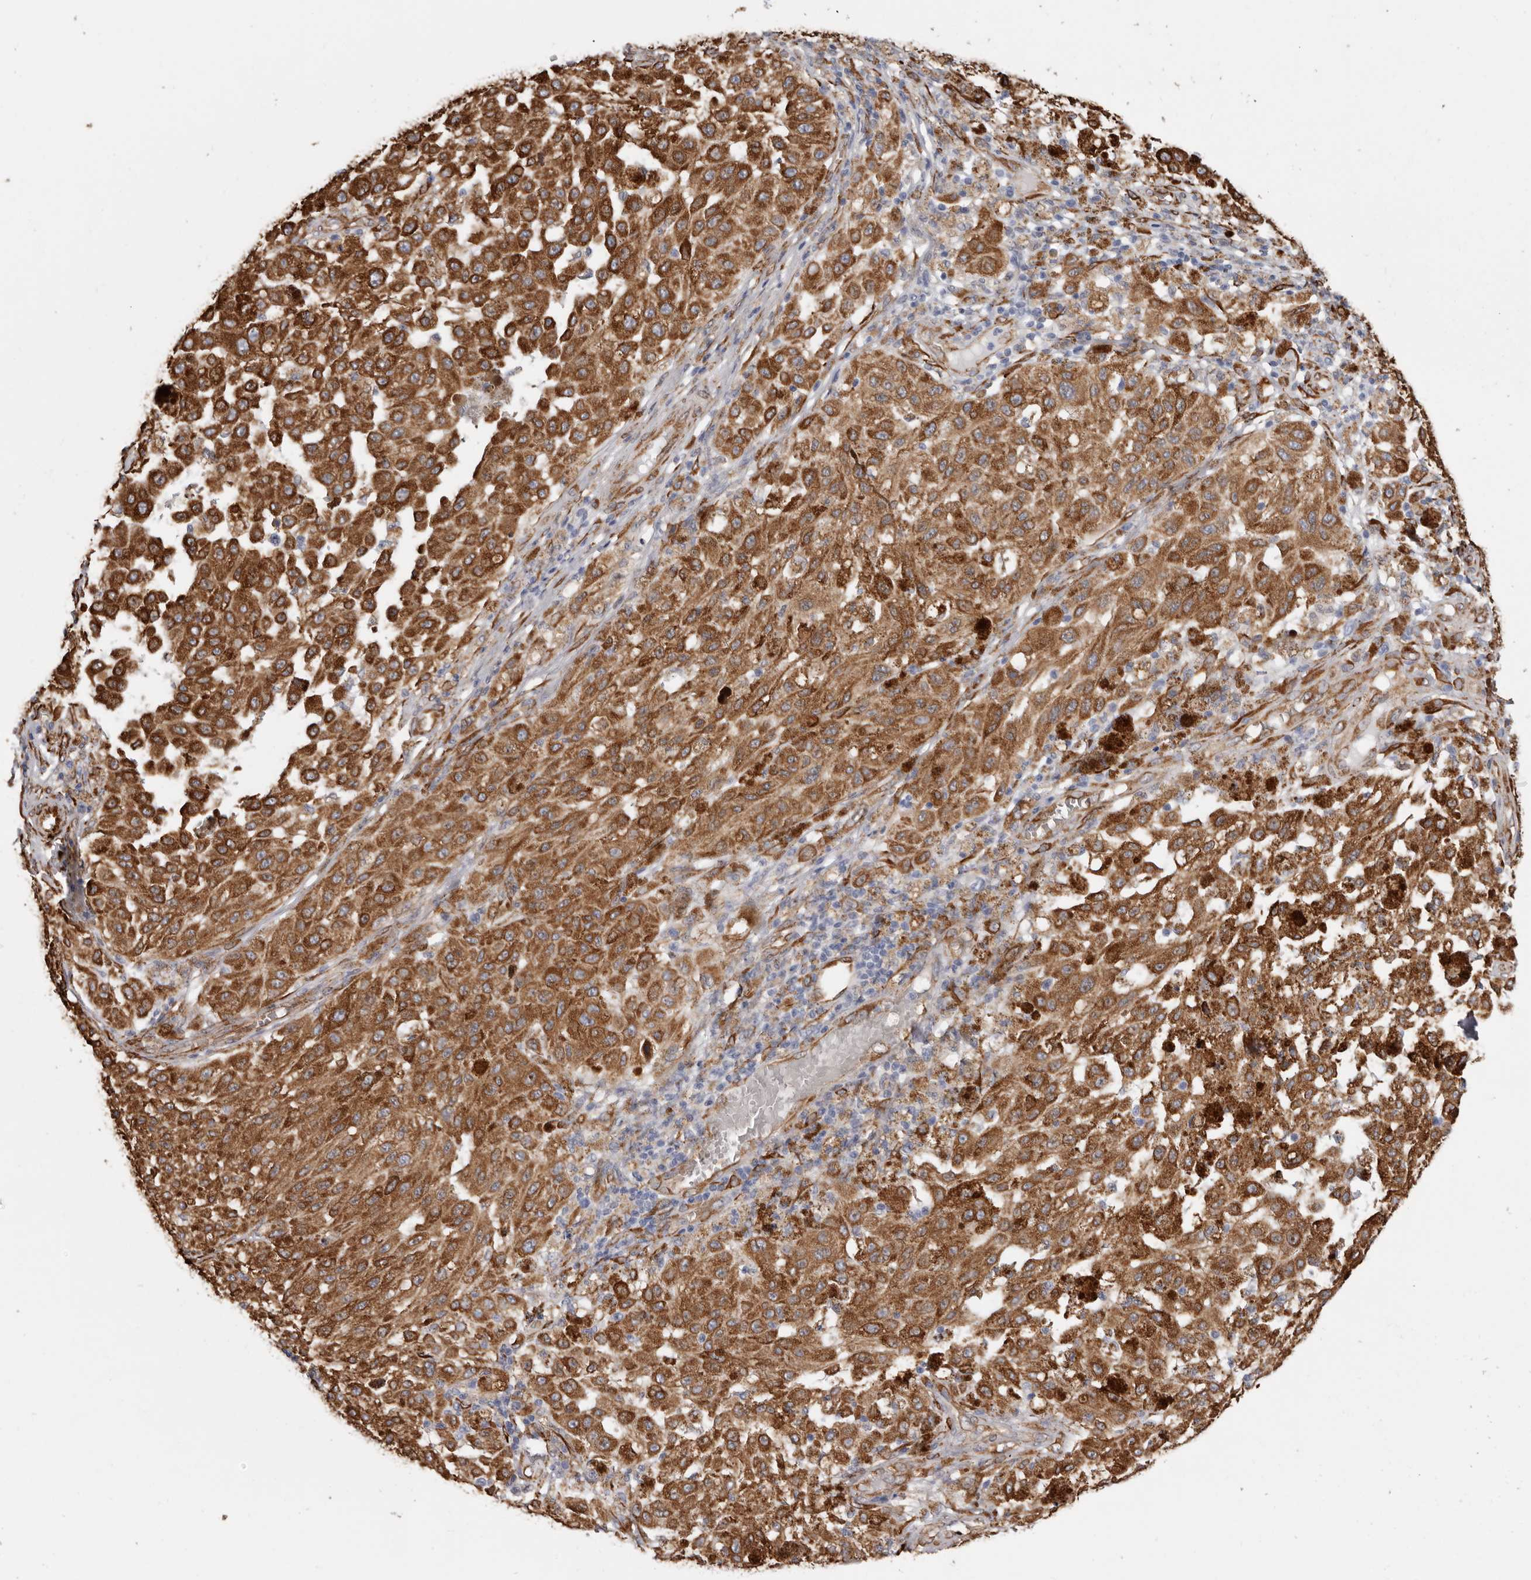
{"staining": {"intensity": "moderate", "quantity": ">75%", "location": "cytoplasmic/membranous"}, "tissue": "melanoma", "cell_type": "Tumor cells", "image_type": "cancer", "snomed": [{"axis": "morphology", "description": "Malignant melanoma, NOS"}, {"axis": "topography", "description": "Skin"}], "caption": "A medium amount of moderate cytoplasmic/membranous positivity is present in about >75% of tumor cells in malignant melanoma tissue.", "gene": "SEMA3E", "patient": {"sex": "female", "age": 64}}